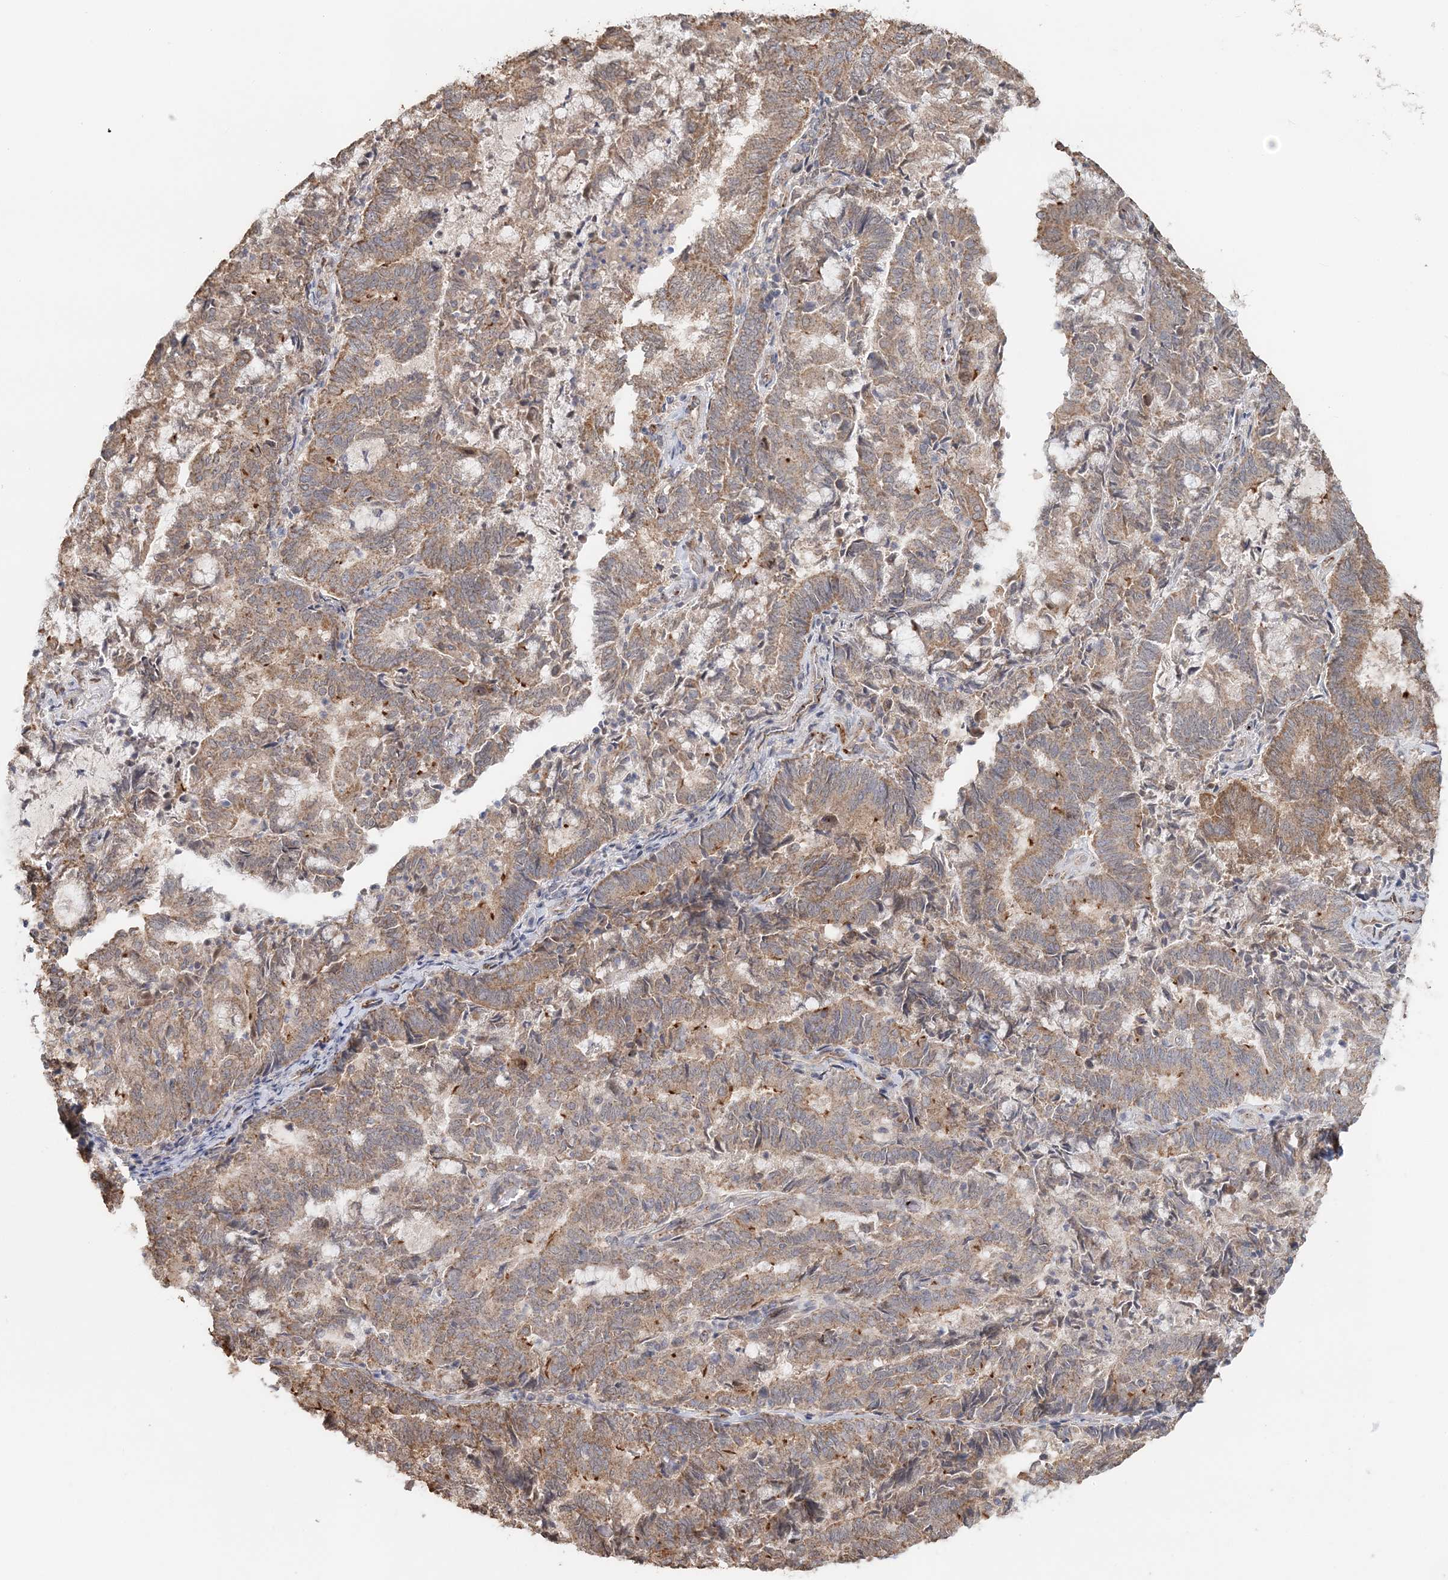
{"staining": {"intensity": "moderate", "quantity": ">75%", "location": "cytoplasmic/membranous"}, "tissue": "endometrial cancer", "cell_type": "Tumor cells", "image_type": "cancer", "snomed": [{"axis": "morphology", "description": "Adenocarcinoma, NOS"}, {"axis": "topography", "description": "Endometrium"}], "caption": "Brown immunohistochemical staining in human endometrial cancer exhibits moderate cytoplasmic/membranous positivity in approximately >75% of tumor cells. Ihc stains the protein of interest in brown and the nuclei are stained blue.", "gene": "FBXO38", "patient": {"sex": "female", "age": 80}}